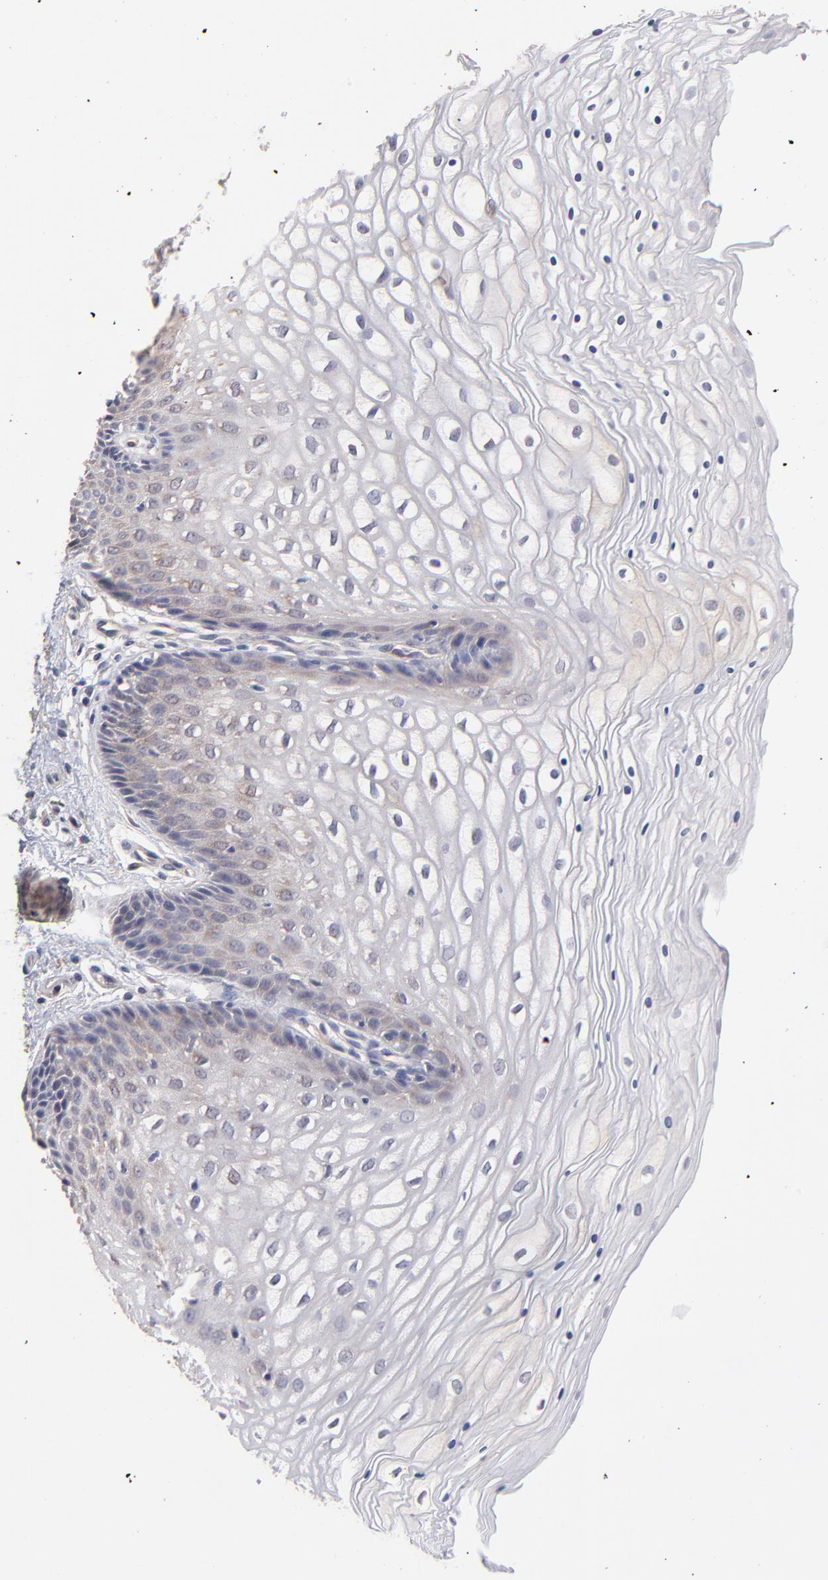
{"staining": {"intensity": "weak", "quantity": "25%-75%", "location": "cytoplasmic/membranous"}, "tissue": "vagina", "cell_type": "Squamous epithelial cells", "image_type": "normal", "snomed": [{"axis": "morphology", "description": "Normal tissue, NOS"}, {"axis": "topography", "description": "Vagina"}], "caption": "Immunohistochemistry of unremarkable human vagina reveals low levels of weak cytoplasmic/membranous positivity in about 25%-75% of squamous epithelial cells.", "gene": "STAP2", "patient": {"sex": "female", "age": 34}}